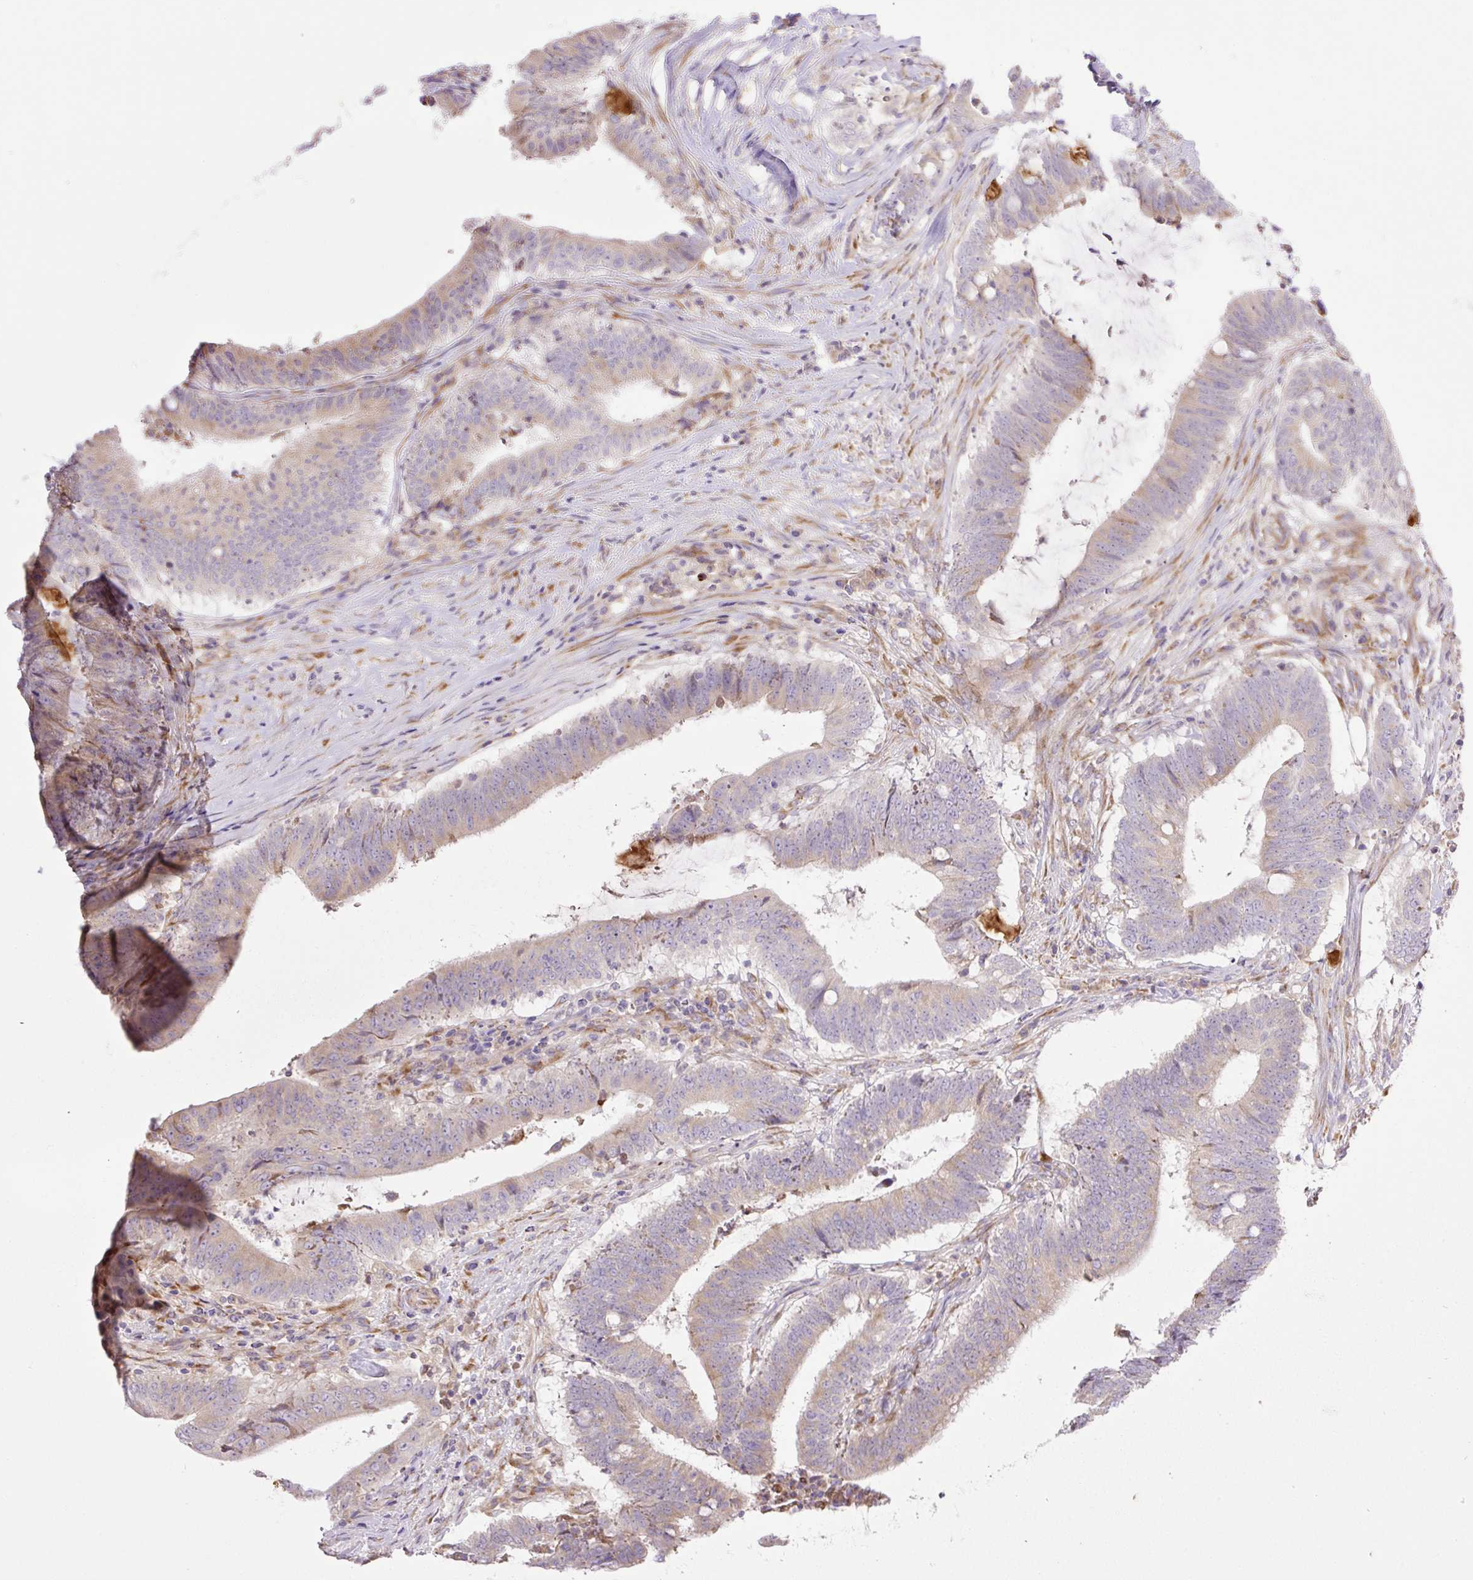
{"staining": {"intensity": "weak", "quantity": ">75%", "location": "cytoplasmic/membranous"}, "tissue": "colorectal cancer", "cell_type": "Tumor cells", "image_type": "cancer", "snomed": [{"axis": "morphology", "description": "Adenocarcinoma, NOS"}, {"axis": "topography", "description": "Colon"}], "caption": "A low amount of weak cytoplasmic/membranous expression is present in about >75% of tumor cells in colorectal adenocarcinoma tissue.", "gene": "POFUT1", "patient": {"sex": "female", "age": 43}}